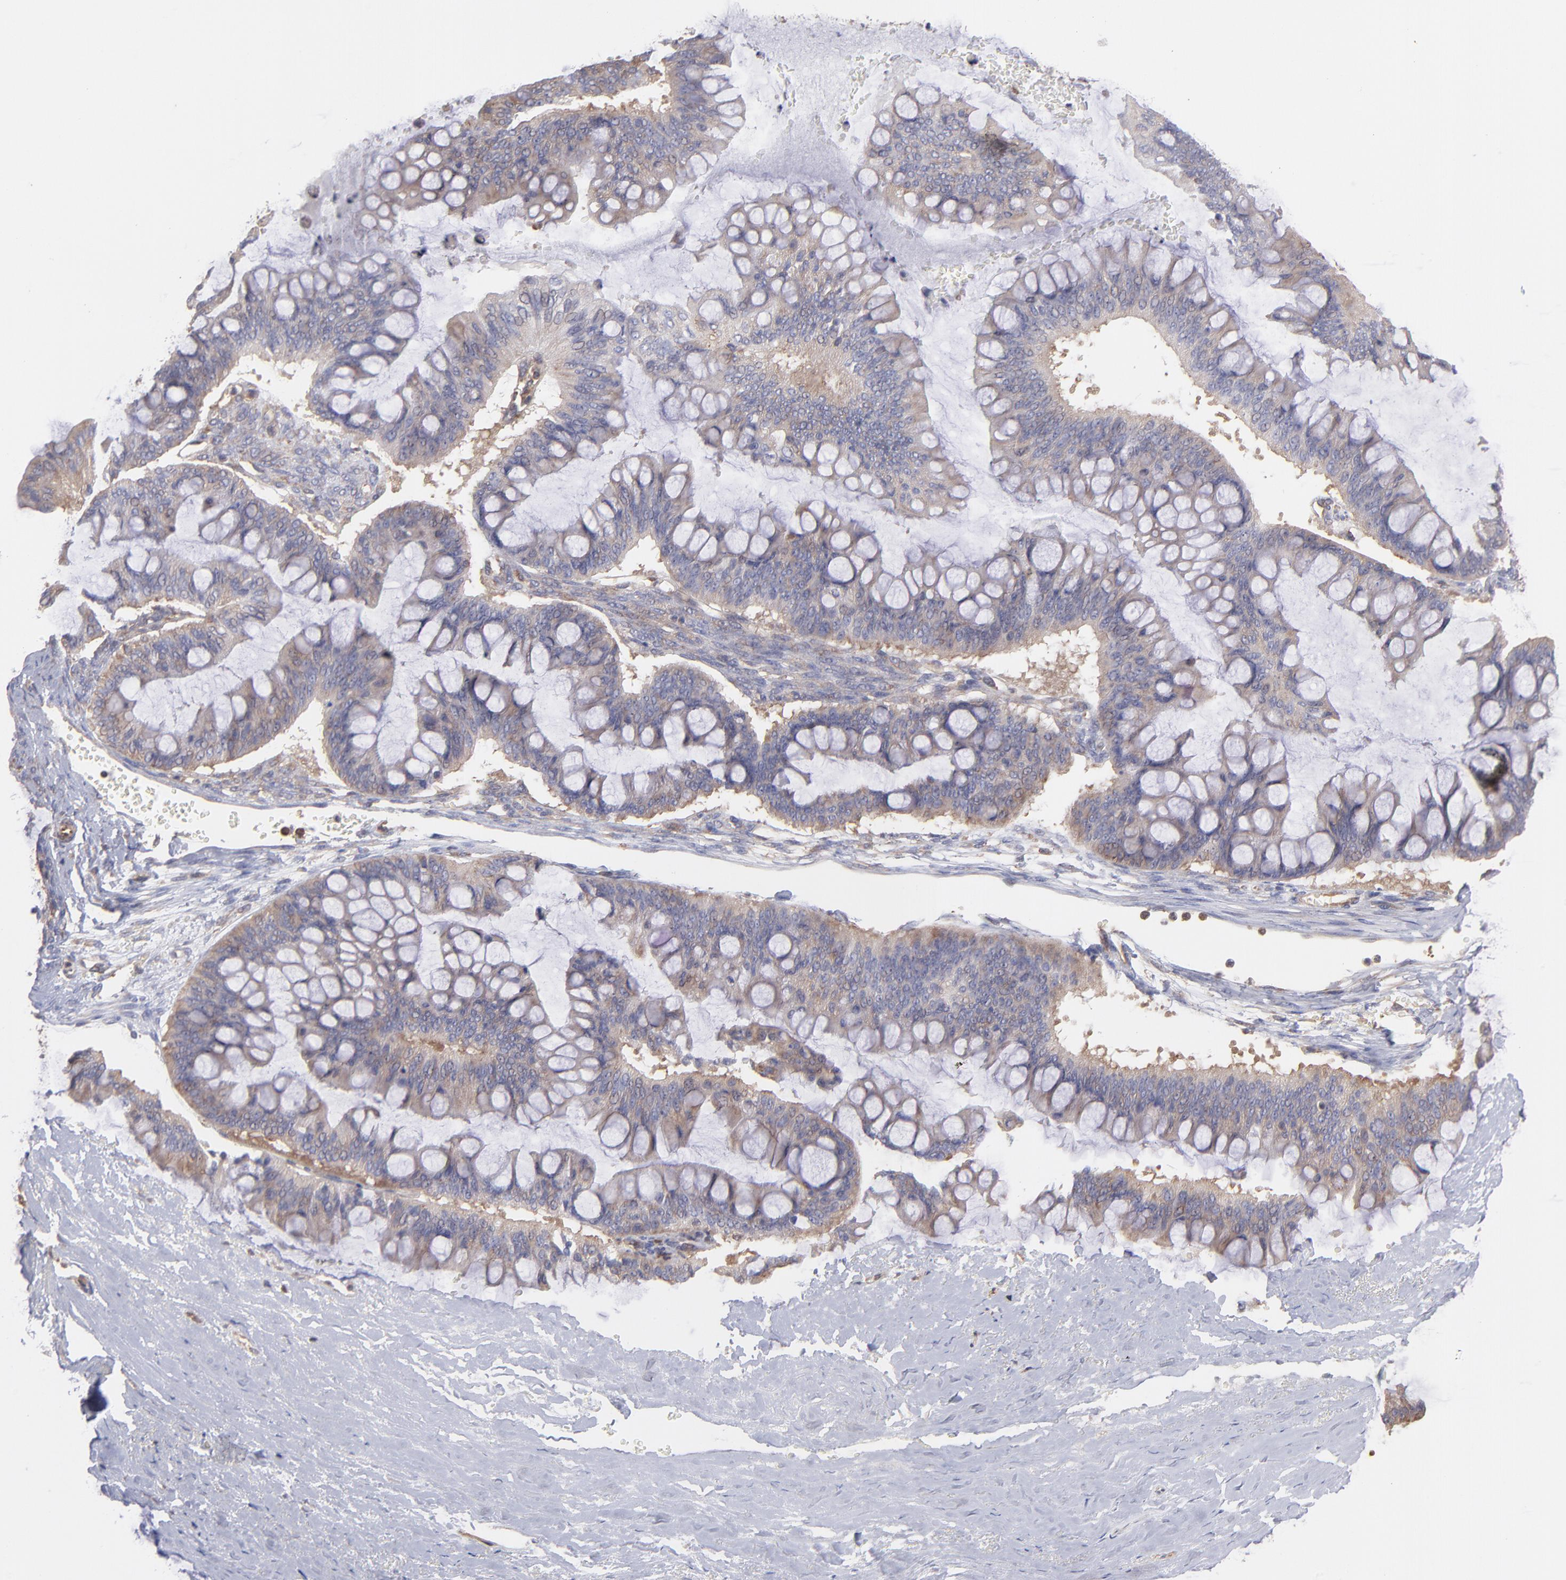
{"staining": {"intensity": "weak", "quantity": ">75%", "location": "cytoplasmic/membranous"}, "tissue": "ovarian cancer", "cell_type": "Tumor cells", "image_type": "cancer", "snomed": [{"axis": "morphology", "description": "Cystadenocarcinoma, mucinous, NOS"}, {"axis": "topography", "description": "Ovary"}], "caption": "Brown immunohistochemical staining in mucinous cystadenocarcinoma (ovarian) shows weak cytoplasmic/membranous staining in about >75% of tumor cells.", "gene": "MAPRE1", "patient": {"sex": "female", "age": 73}}